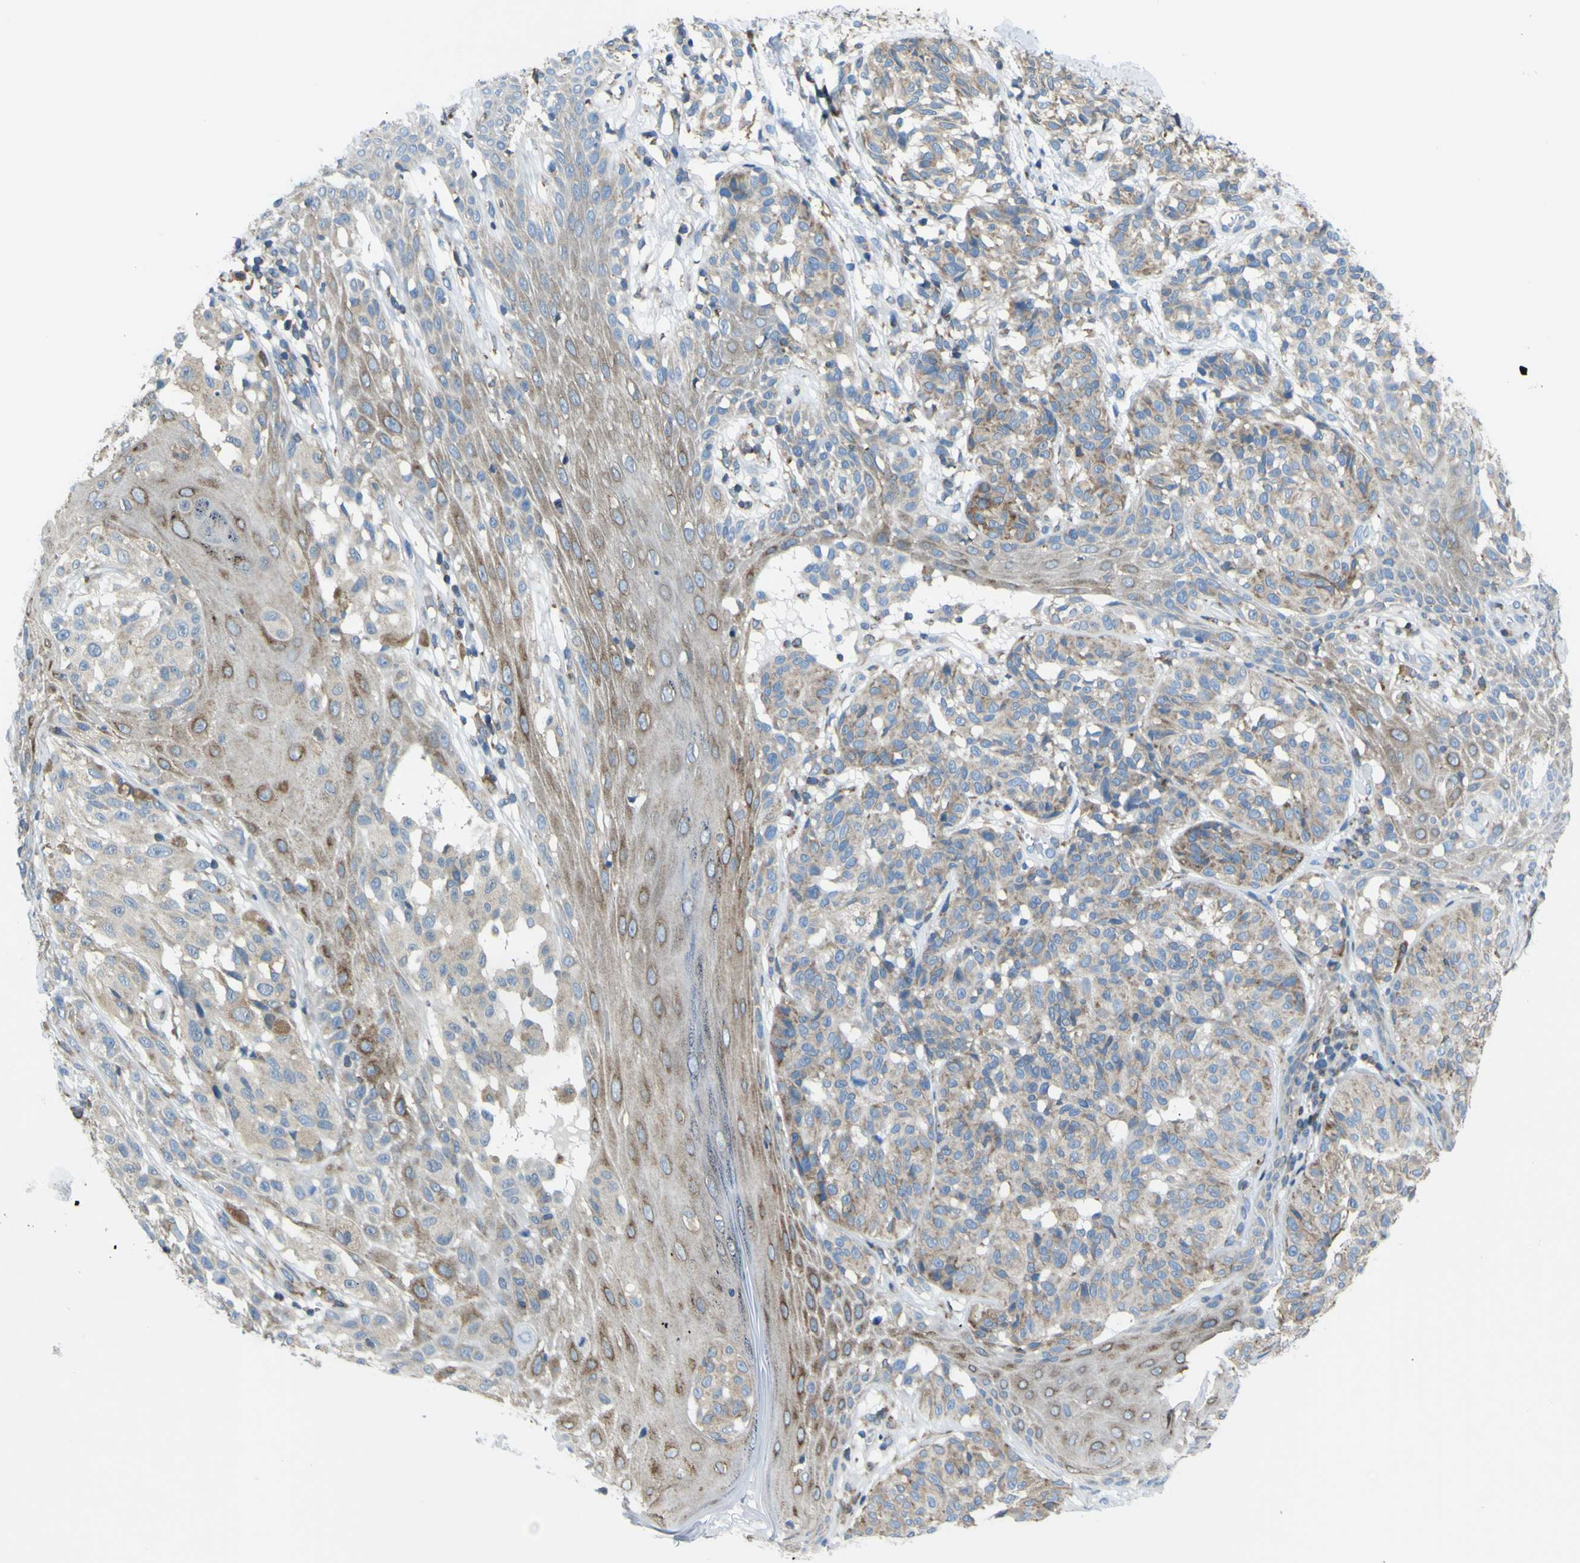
{"staining": {"intensity": "moderate", "quantity": ">75%", "location": "cytoplasmic/membranous"}, "tissue": "melanoma", "cell_type": "Tumor cells", "image_type": "cancer", "snomed": [{"axis": "morphology", "description": "Malignant melanoma, NOS"}, {"axis": "topography", "description": "Skin"}], "caption": "IHC of melanoma demonstrates medium levels of moderate cytoplasmic/membranous expression in about >75% of tumor cells.", "gene": "STIM1", "patient": {"sex": "female", "age": 46}}